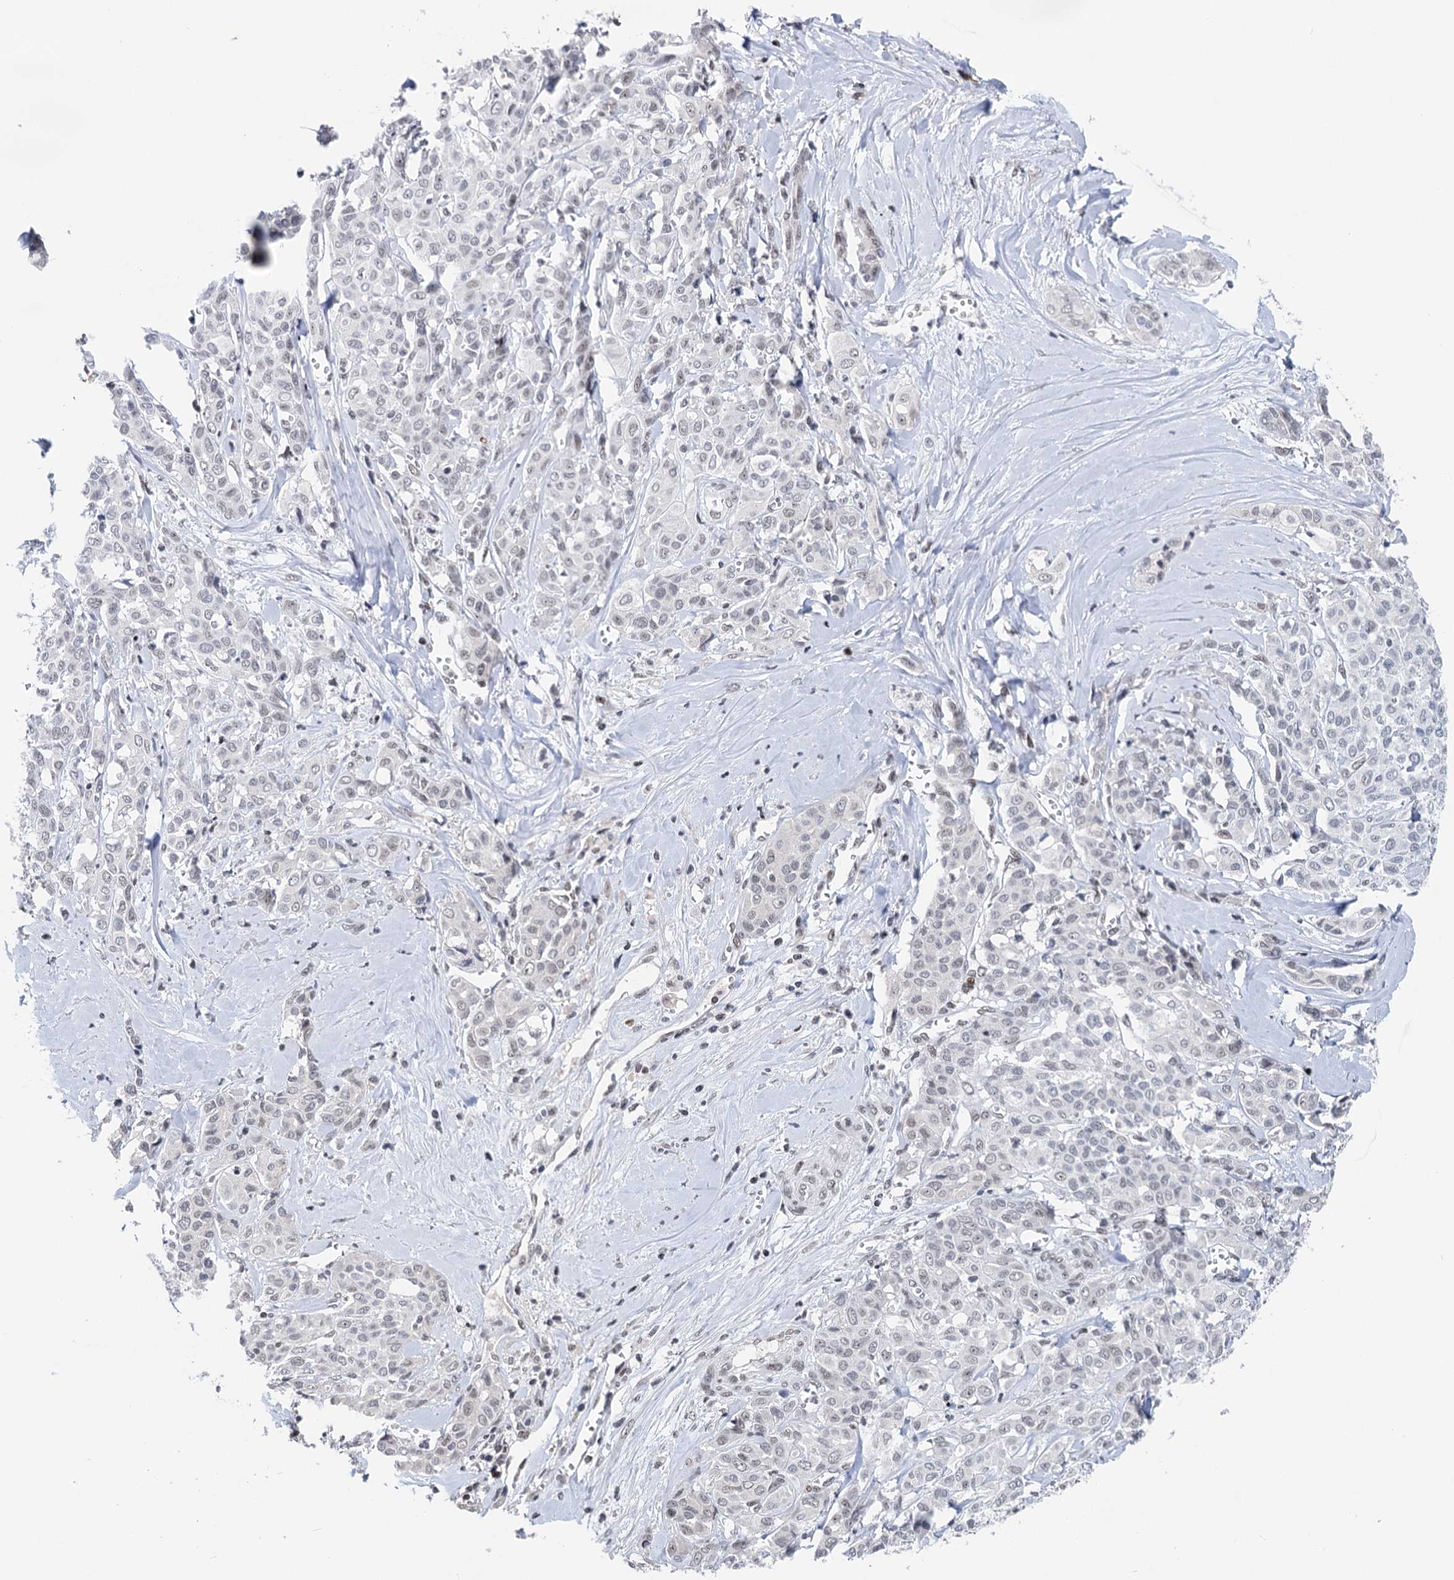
{"staining": {"intensity": "weak", "quantity": "<25%", "location": "nuclear"}, "tissue": "liver cancer", "cell_type": "Tumor cells", "image_type": "cancer", "snomed": [{"axis": "morphology", "description": "Cholangiocarcinoma"}, {"axis": "topography", "description": "Liver"}], "caption": "A micrograph of liver cancer stained for a protein reveals no brown staining in tumor cells. (DAB (3,3'-diaminobenzidine) immunohistochemistry, high magnification).", "gene": "ZCCHC10", "patient": {"sex": "female", "age": 77}}